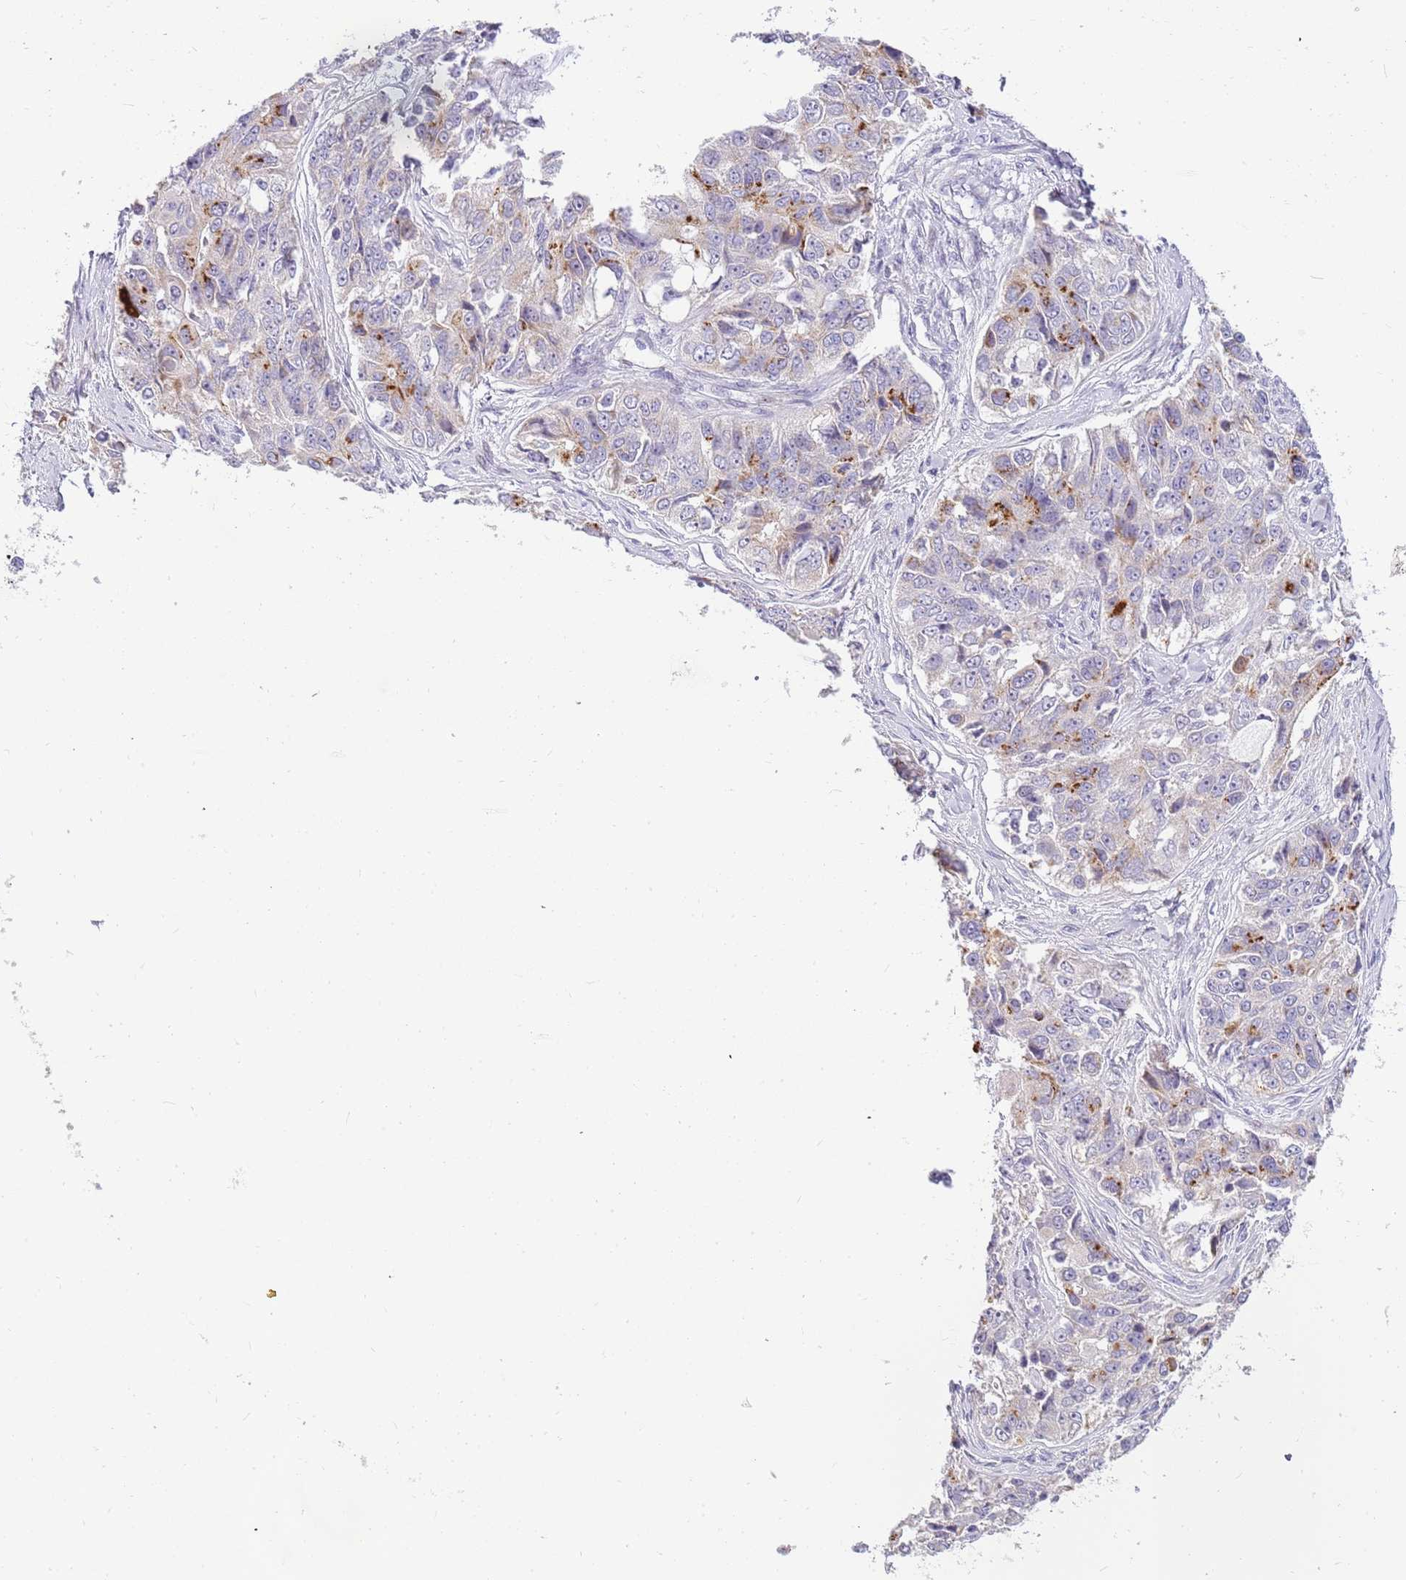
{"staining": {"intensity": "moderate", "quantity": "<25%", "location": "cytoplasmic/membranous"}, "tissue": "ovarian cancer", "cell_type": "Tumor cells", "image_type": "cancer", "snomed": [{"axis": "morphology", "description": "Carcinoma, endometroid"}, {"axis": "topography", "description": "Ovary"}], "caption": "A brown stain shows moderate cytoplasmic/membranous positivity of a protein in human ovarian cancer tumor cells. The protein of interest is shown in brown color, while the nuclei are stained blue.", "gene": "DNAJA3", "patient": {"sex": "female", "age": 51}}